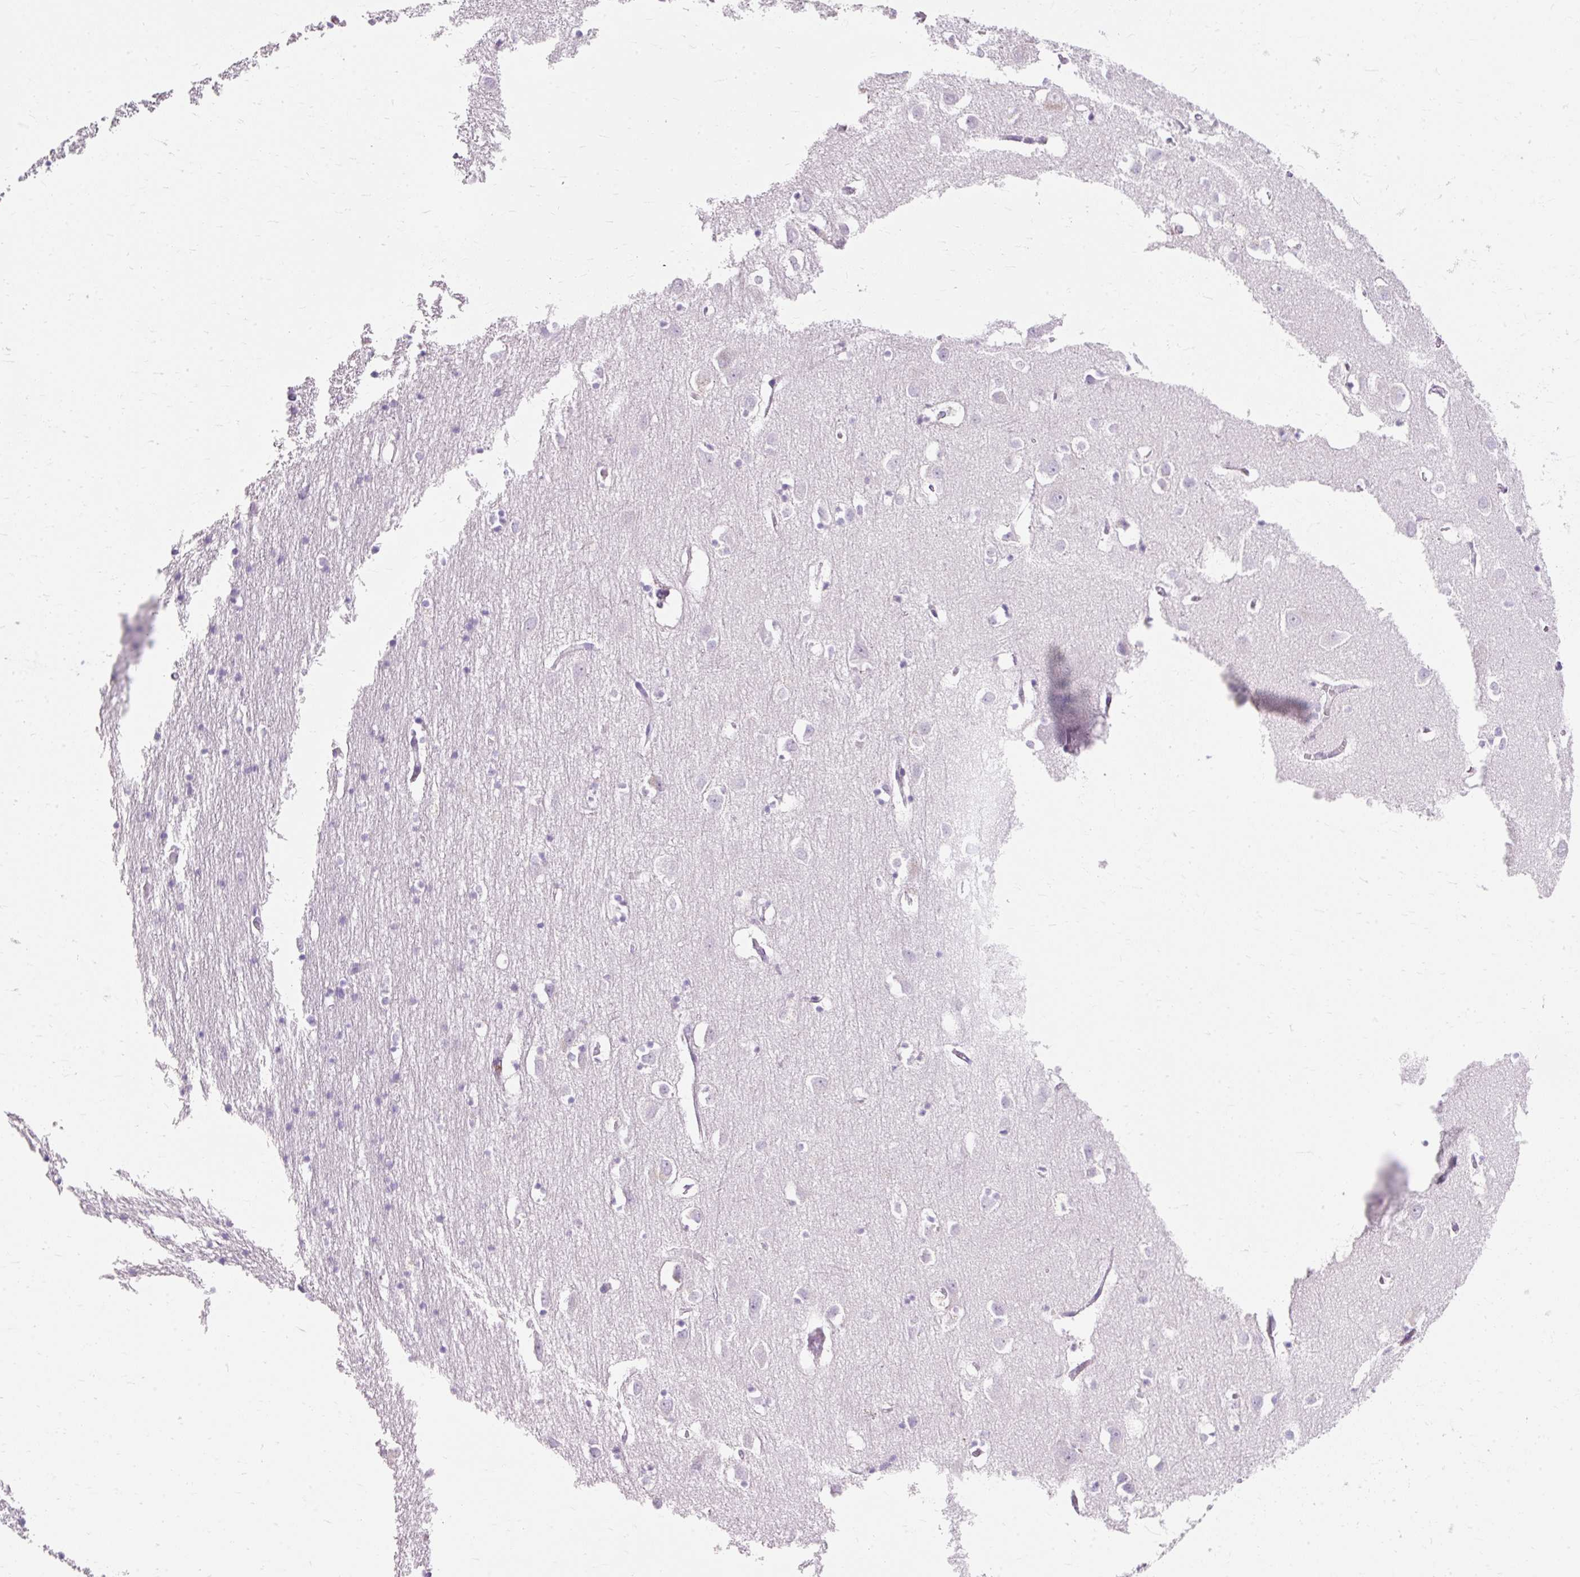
{"staining": {"intensity": "negative", "quantity": "none", "location": "none"}, "tissue": "cerebral cortex", "cell_type": "Endothelial cells", "image_type": "normal", "snomed": [{"axis": "morphology", "description": "Normal tissue, NOS"}, {"axis": "topography", "description": "Cerebral cortex"}], "caption": "Immunohistochemistry (IHC) photomicrograph of unremarkable cerebral cortex: cerebral cortex stained with DAB demonstrates no significant protein staining in endothelial cells. The staining is performed using DAB (3,3'-diaminobenzidine) brown chromogen with nuclei counter-stained in using hematoxylin.", "gene": "TMEM213", "patient": {"sex": "male", "age": 70}}